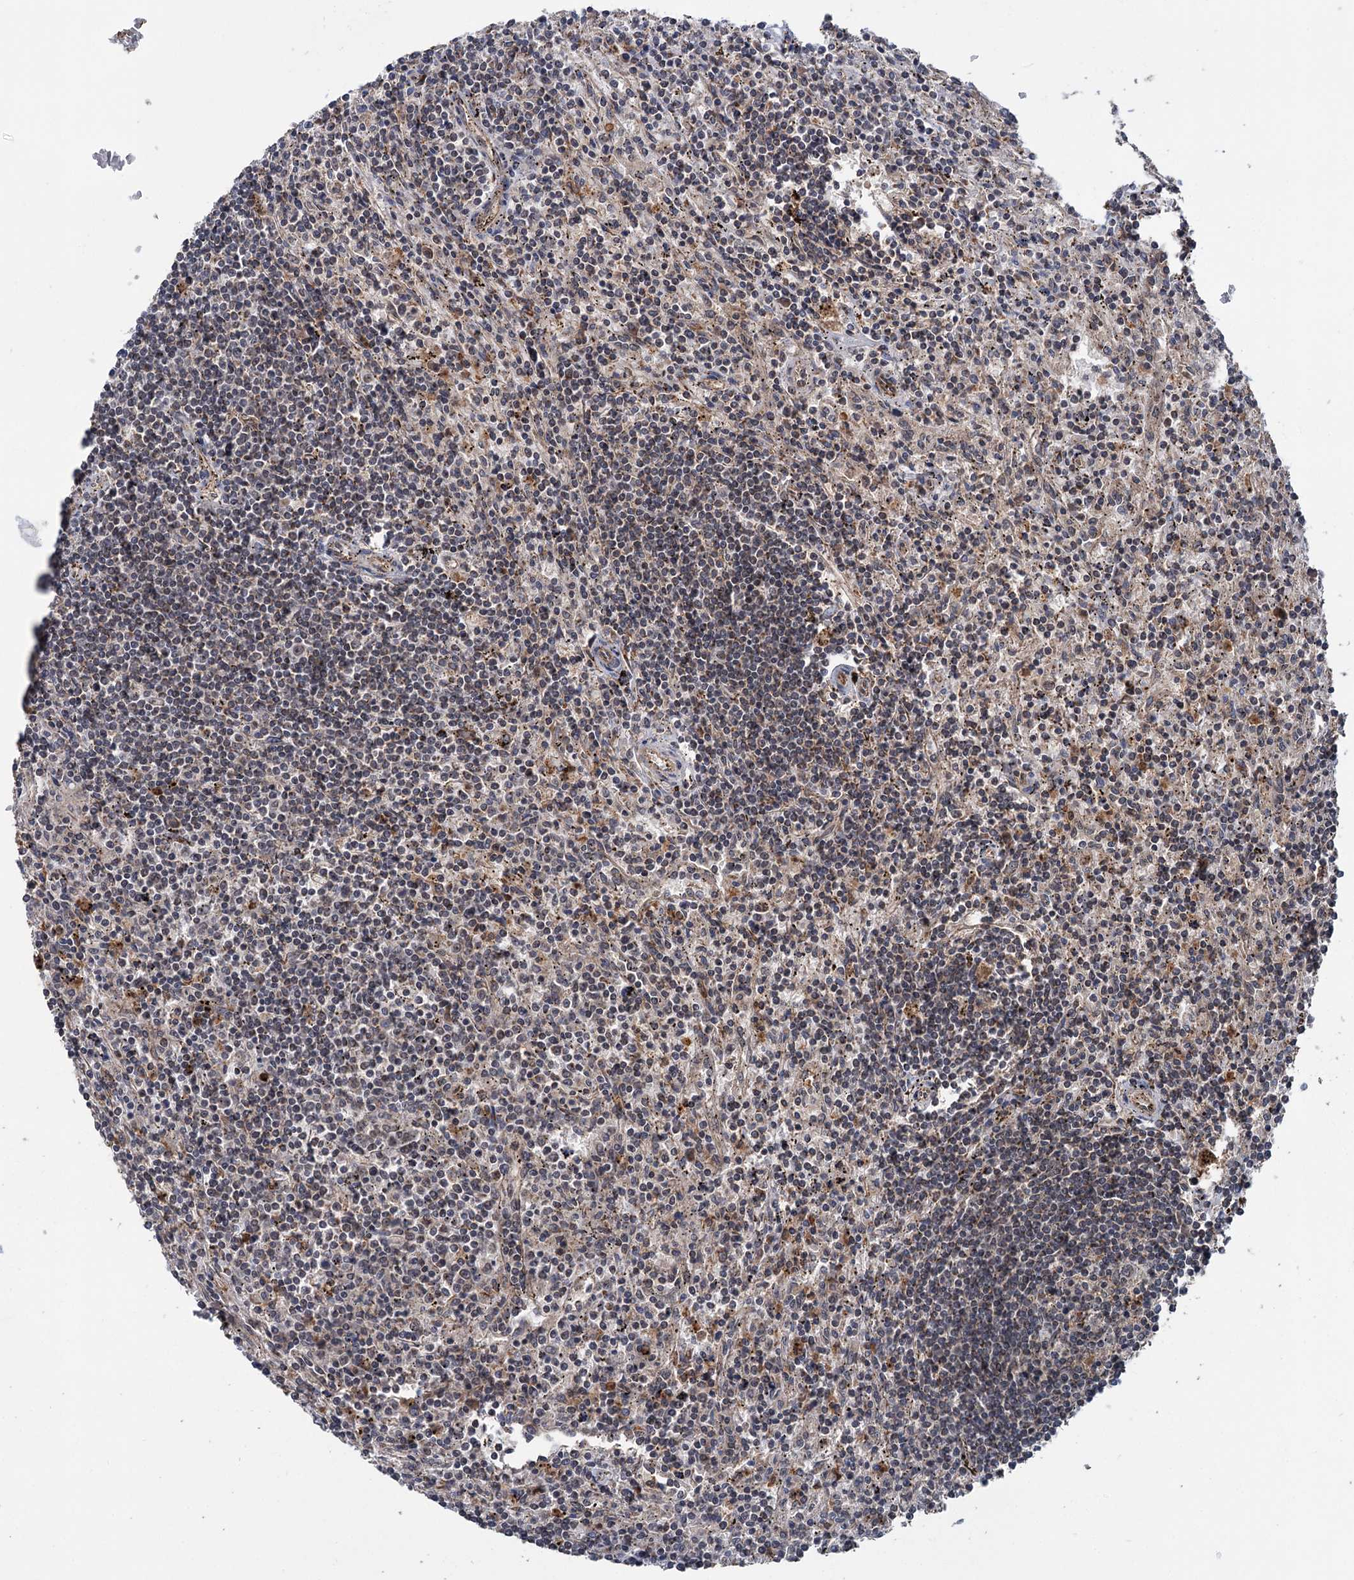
{"staining": {"intensity": "weak", "quantity": "<25%", "location": "nuclear"}, "tissue": "lymphoma", "cell_type": "Tumor cells", "image_type": "cancer", "snomed": [{"axis": "morphology", "description": "Malignant lymphoma, non-Hodgkin's type, Low grade"}, {"axis": "topography", "description": "Spleen"}], "caption": "IHC of lymphoma reveals no positivity in tumor cells.", "gene": "KANSL2", "patient": {"sex": "male", "age": 76}}